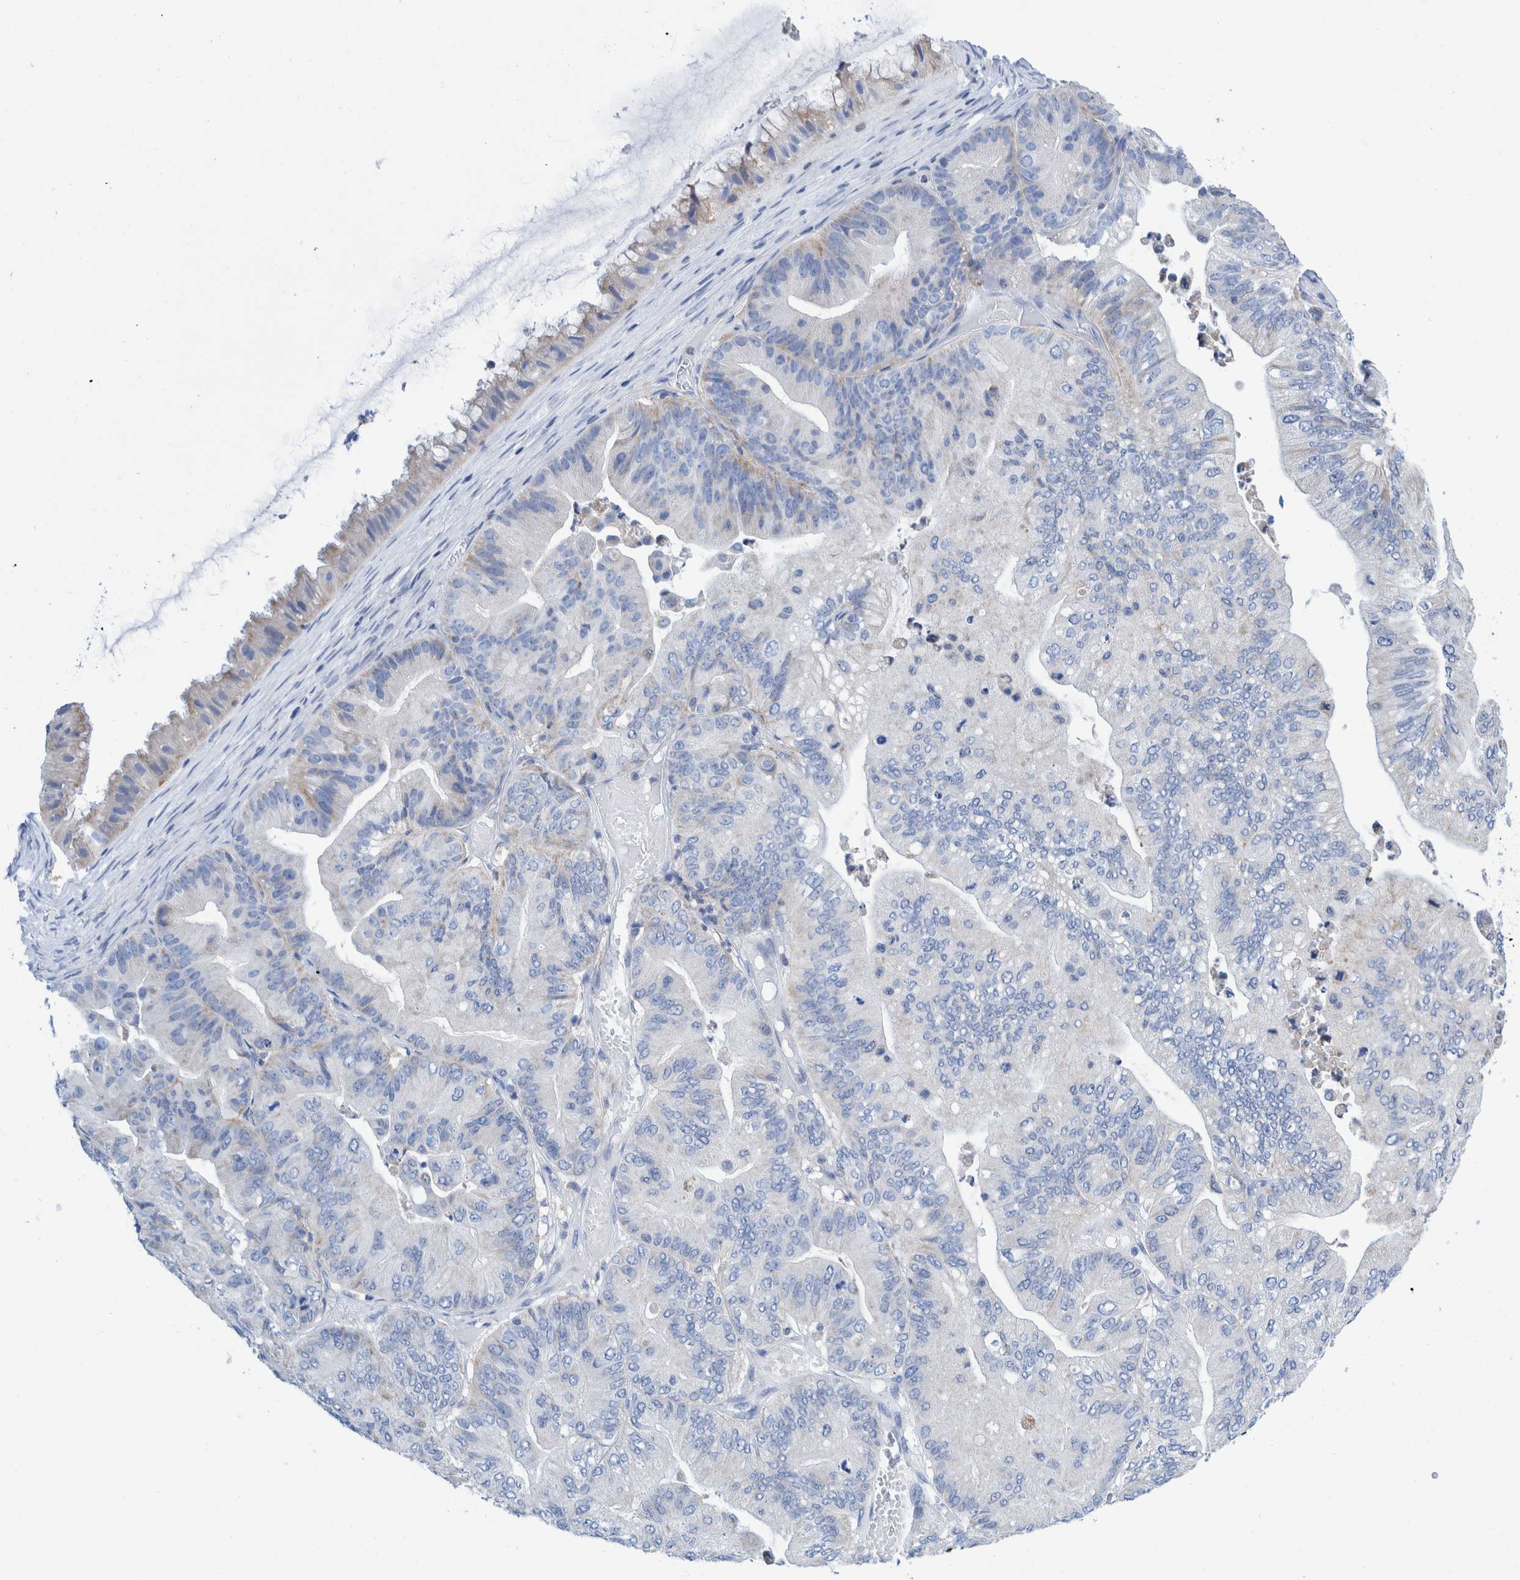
{"staining": {"intensity": "moderate", "quantity": "<25%", "location": "cytoplasmic/membranous"}, "tissue": "ovarian cancer", "cell_type": "Tumor cells", "image_type": "cancer", "snomed": [{"axis": "morphology", "description": "Cystadenocarcinoma, mucinous, NOS"}, {"axis": "topography", "description": "Ovary"}], "caption": "Moderate cytoplasmic/membranous protein staining is seen in approximately <25% of tumor cells in ovarian mucinous cystadenocarcinoma. (Stains: DAB in brown, nuclei in blue, Microscopy: brightfield microscopy at high magnification).", "gene": "KRT14", "patient": {"sex": "female", "age": 61}}